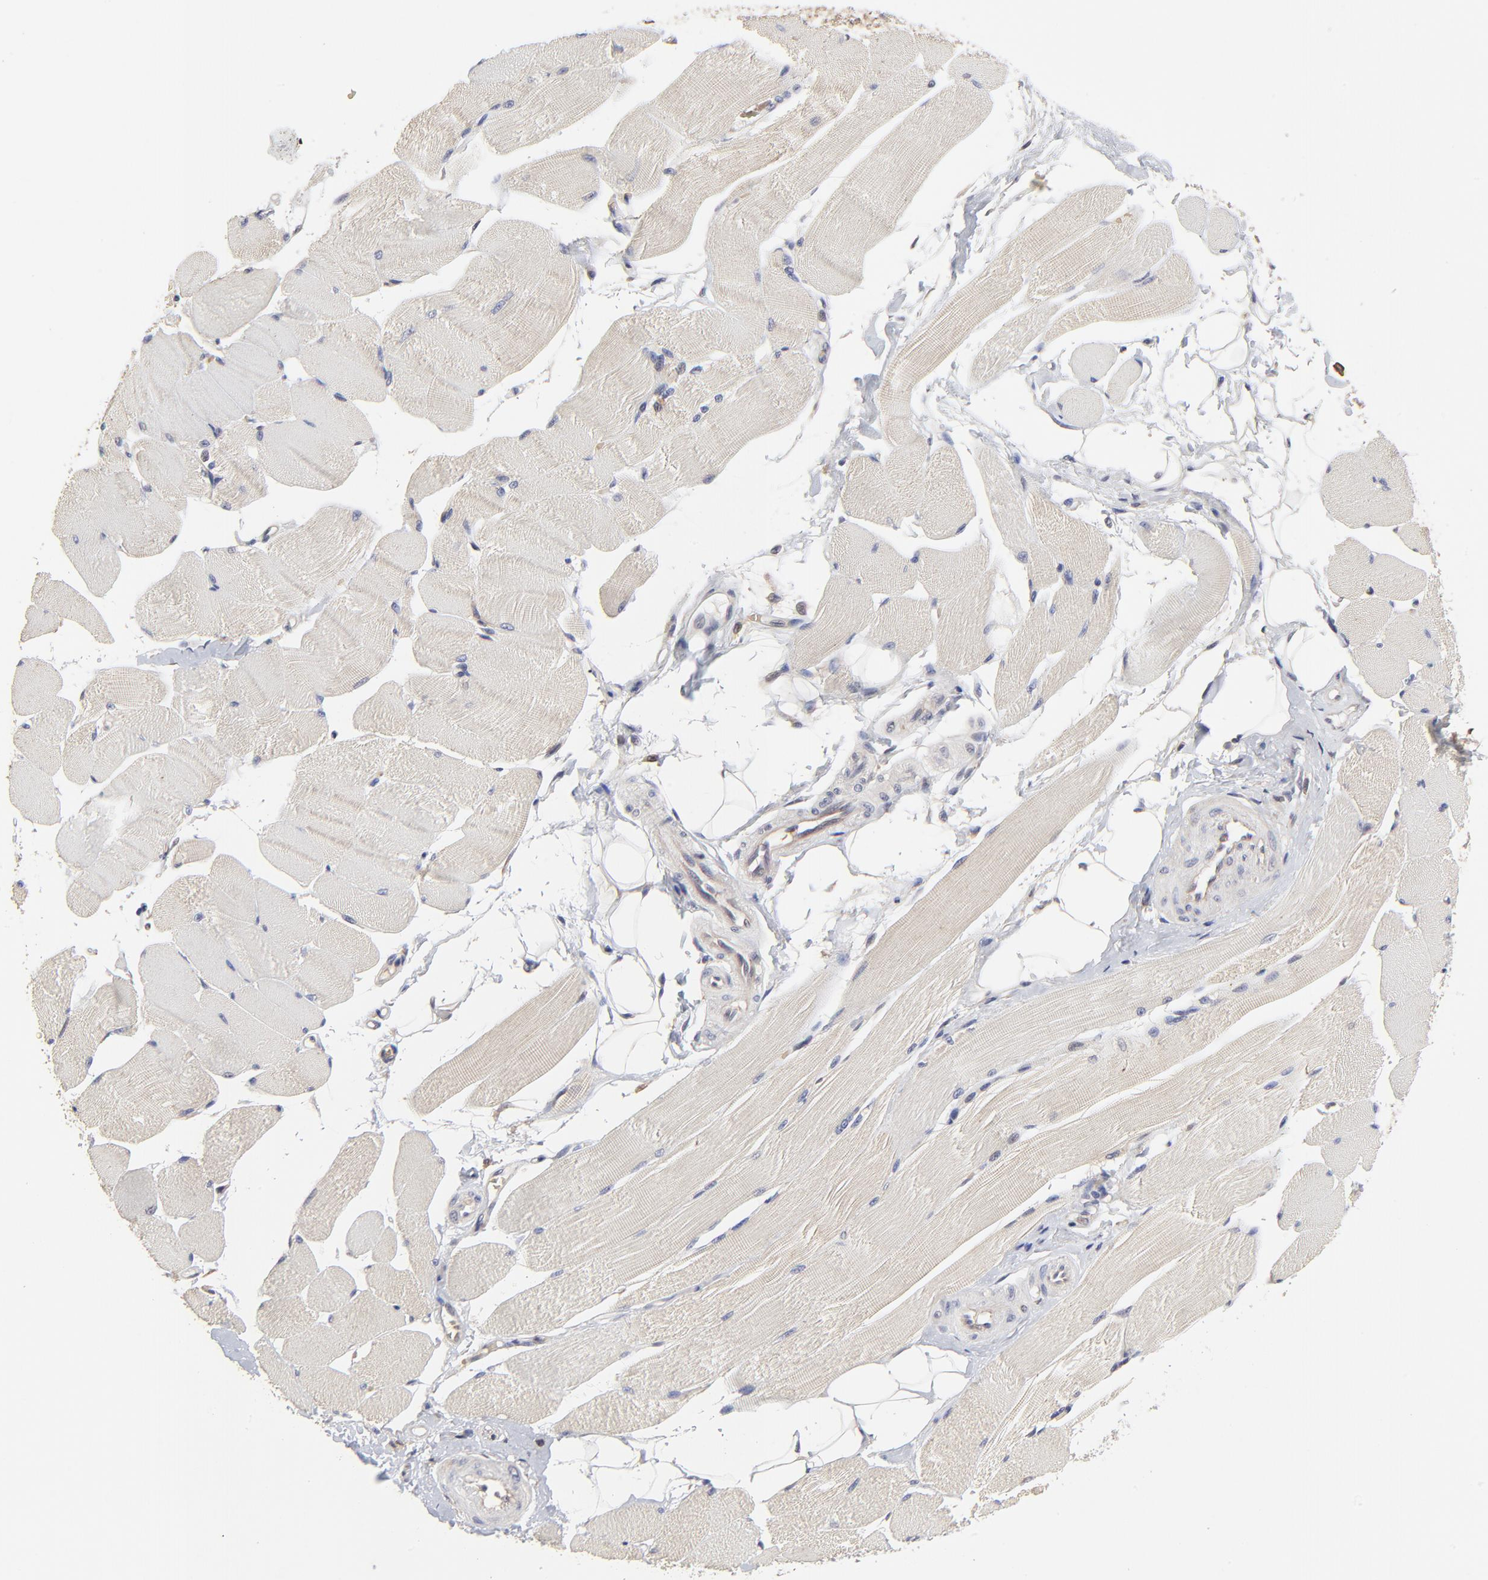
{"staining": {"intensity": "negative", "quantity": "none", "location": "none"}, "tissue": "skeletal muscle", "cell_type": "Myocytes", "image_type": "normal", "snomed": [{"axis": "morphology", "description": "Normal tissue, NOS"}, {"axis": "topography", "description": "Skeletal muscle"}, {"axis": "topography", "description": "Peripheral nerve tissue"}], "caption": "Normal skeletal muscle was stained to show a protein in brown. There is no significant positivity in myocytes. (DAB immunohistochemistry (IHC) visualized using brightfield microscopy, high magnification).", "gene": "FRMD8", "patient": {"sex": "female", "age": 84}}